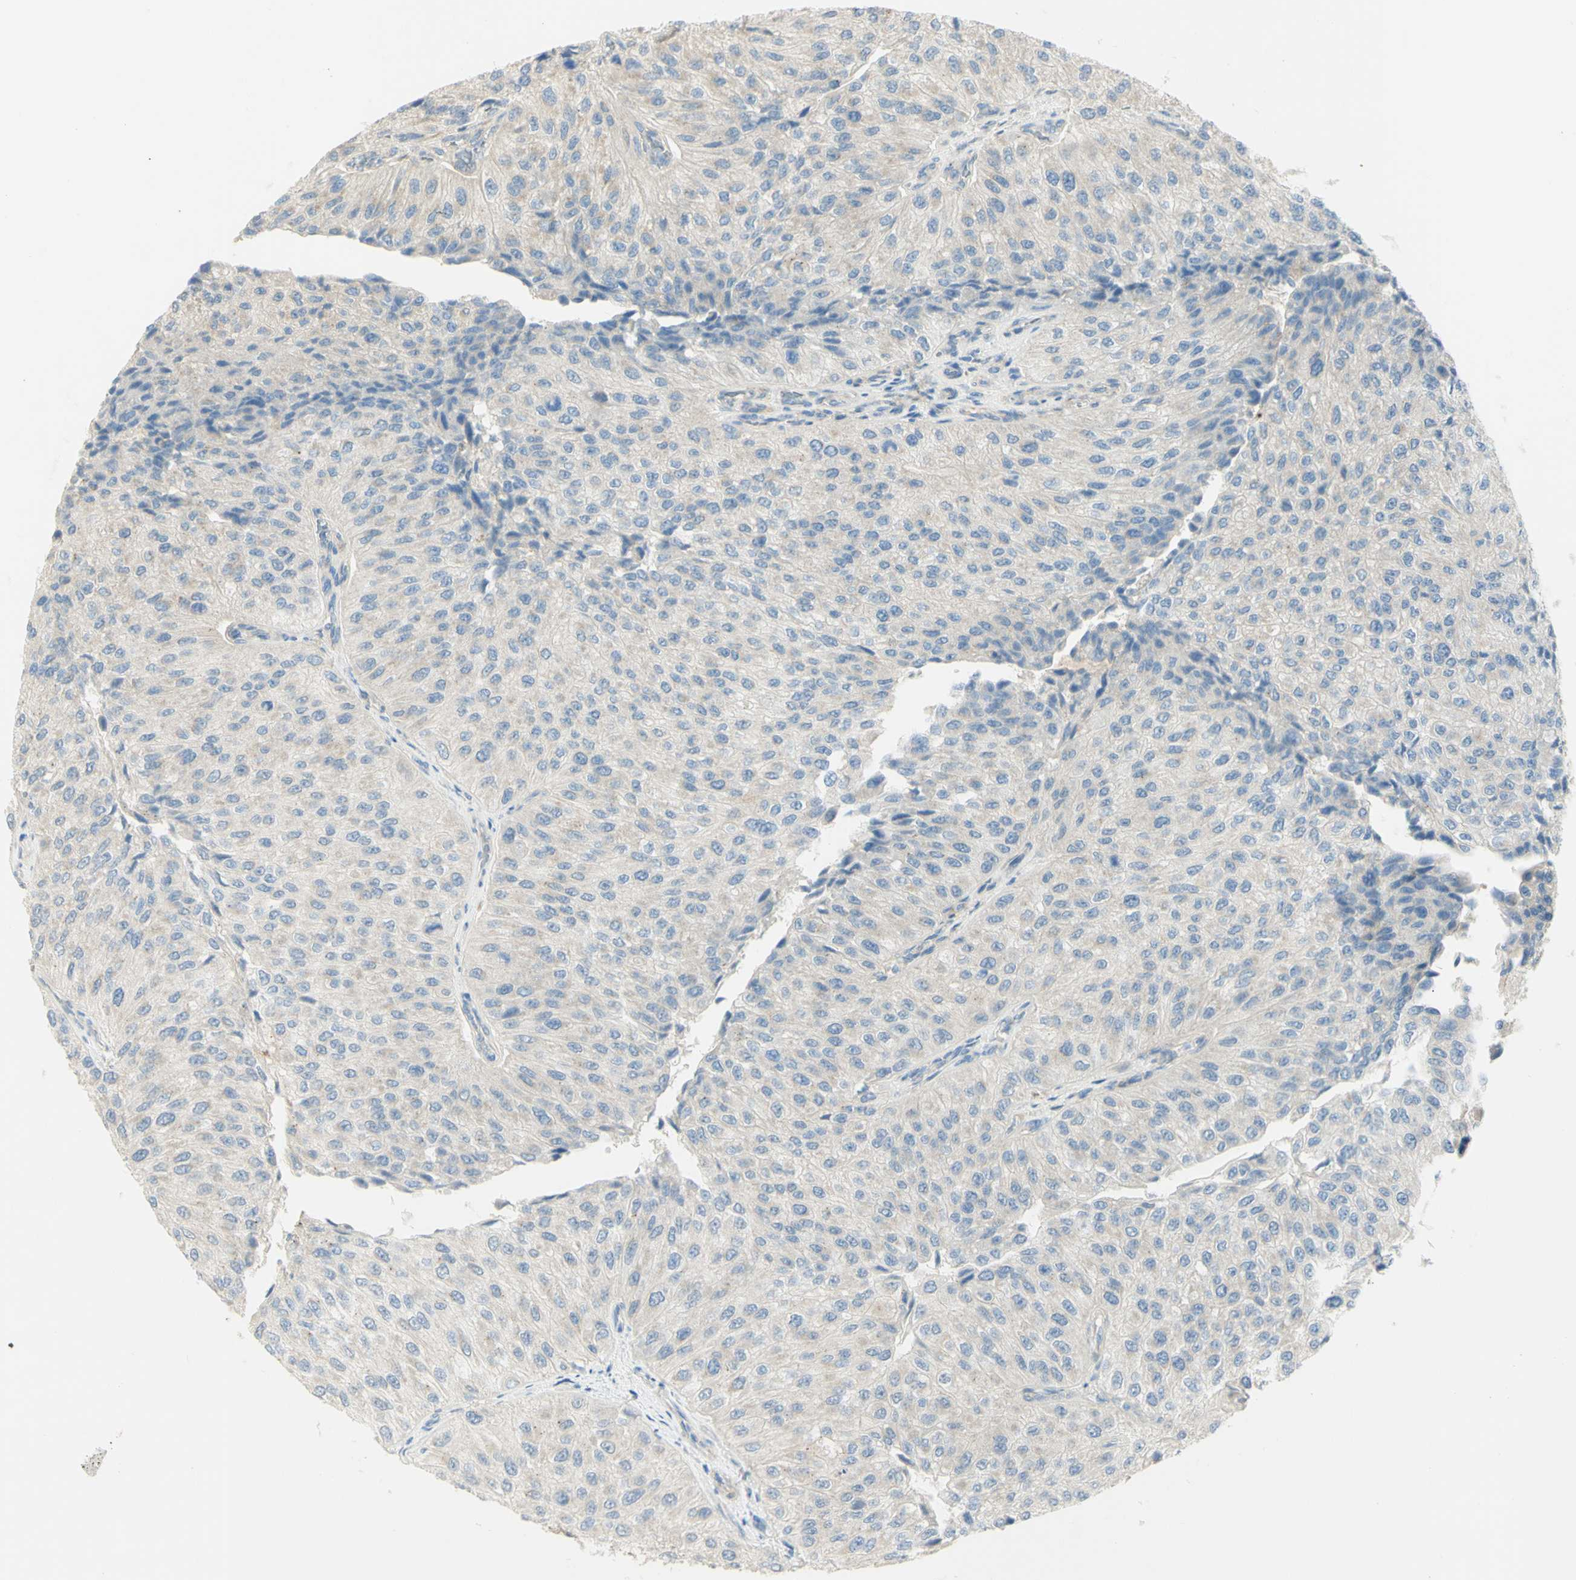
{"staining": {"intensity": "weak", "quantity": ">75%", "location": "cytoplasmic/membranous"}, "tissue": "urothelial cancer", "cell_type": "Tumor cells", "image_type": "cancer", "snomed": [{"axis": "morphology", "description": "Urothelial carcinoma, High grade"}, {"axis": "topography", "description": "Kidney"}, {"axis": "topography", "description": "Urinary bladder"}], "caption": "High-power microscopy captured an immunohistochemistry (IHC) image of urothelial cancer, revealing weak cytoplasmic/membranous staining in about >75% of tumor cells.", "gene": "GCNT3", "patient": {"sex": "male", "age": 77}}